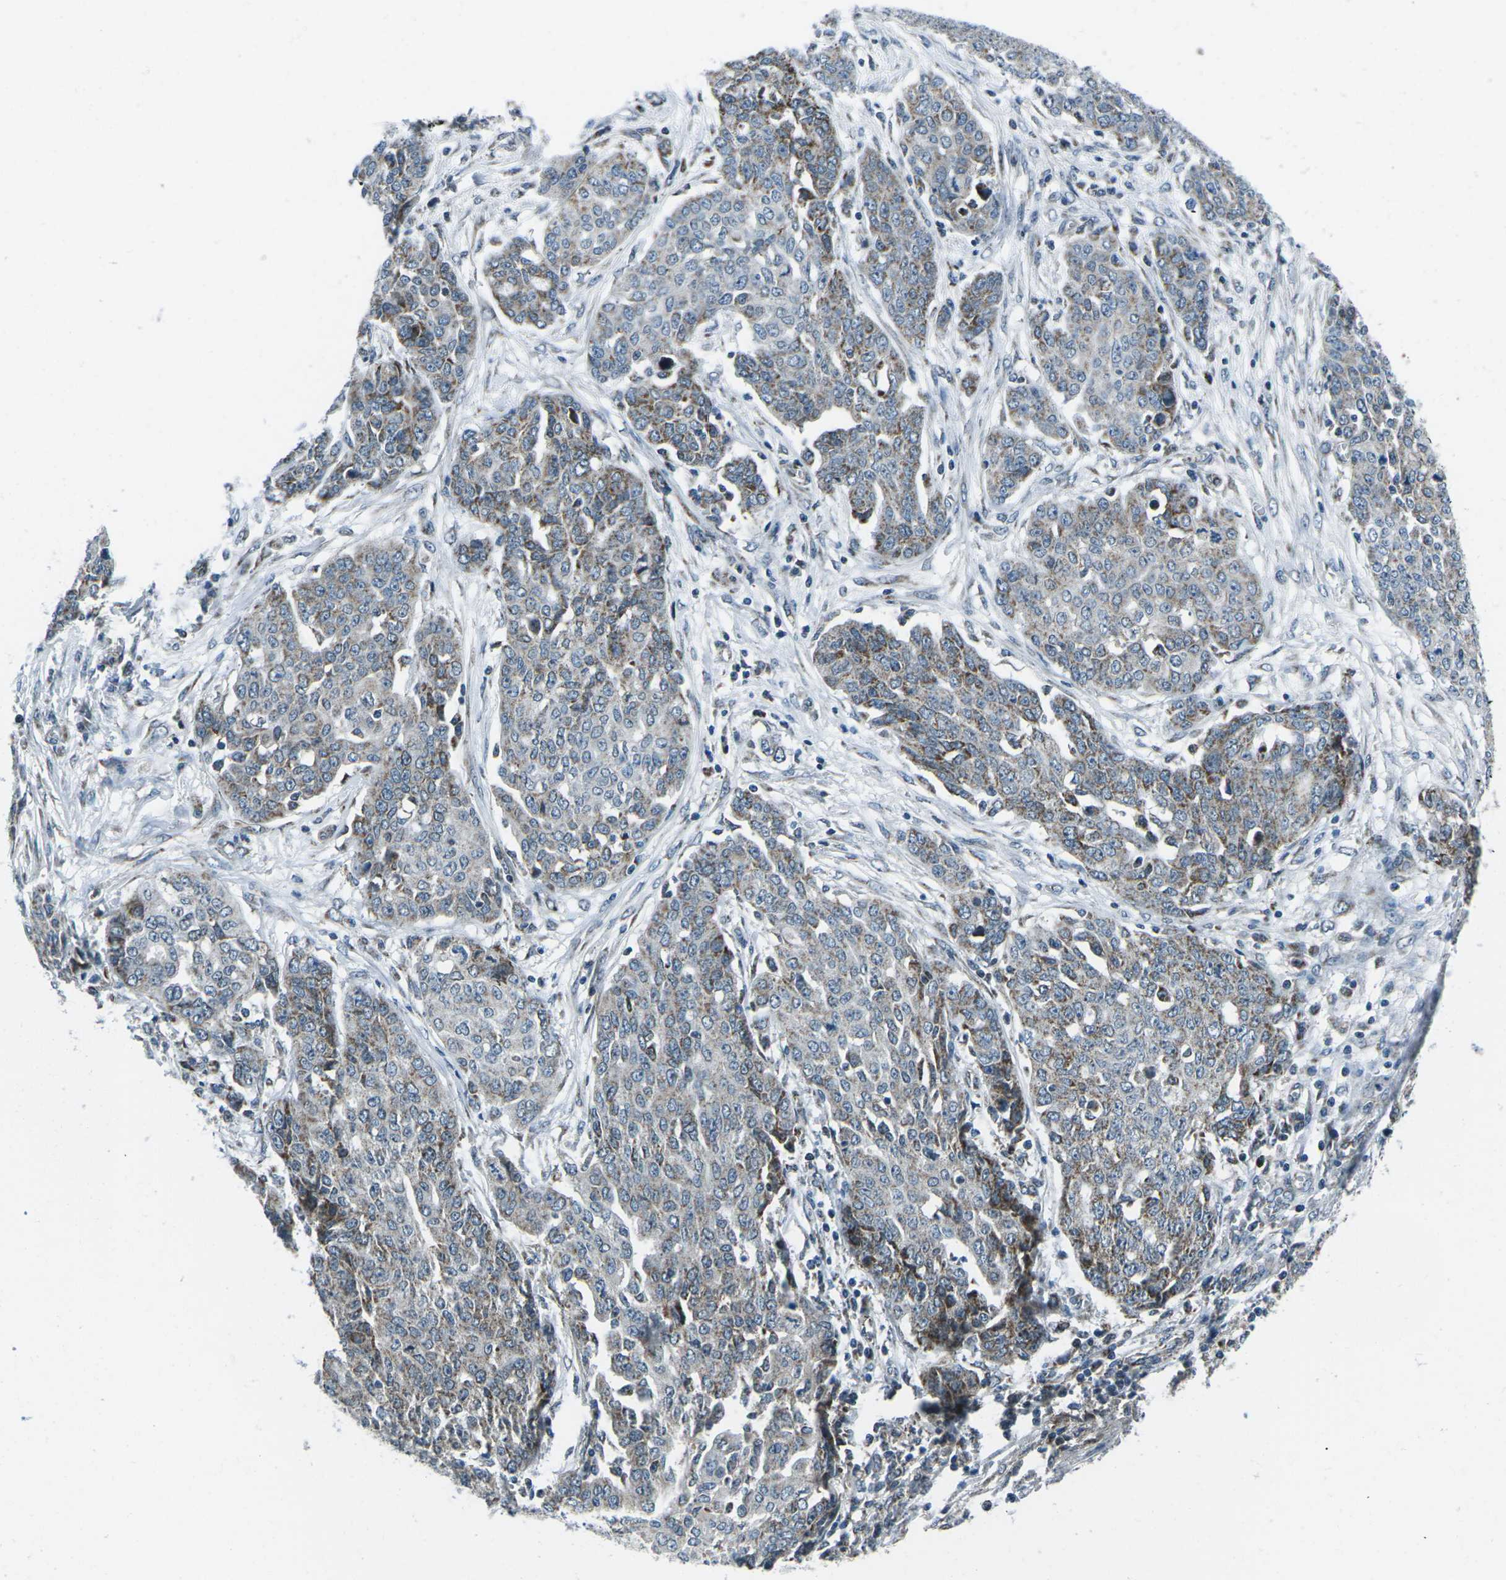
{"staining": {"intensity": "moderate", "quantity": "25%-75%", "location": "cytoplasmic/membranous"}, "tissue": "ovarian cancer", "cell_type": "Tumor cells", "image_type": "cancer", "snomed": [{"axis": "morphology", "description": "Cystadenocarcinoma, serous, NOS"}, {"axis": "topography", "description": "Soft tissue"}, {"axis": "topography", "description": "Ovary"}], "caption": "There is medium levels of moderate cytoplasmic/membranous staining in tumor cells of ovarian cancer (serous cystadenocarcinoma), as demonstrated by immunohistochemical staining (brown color).", "gene": "RFESD", "patient": {"sex": "female", "age": 57}}